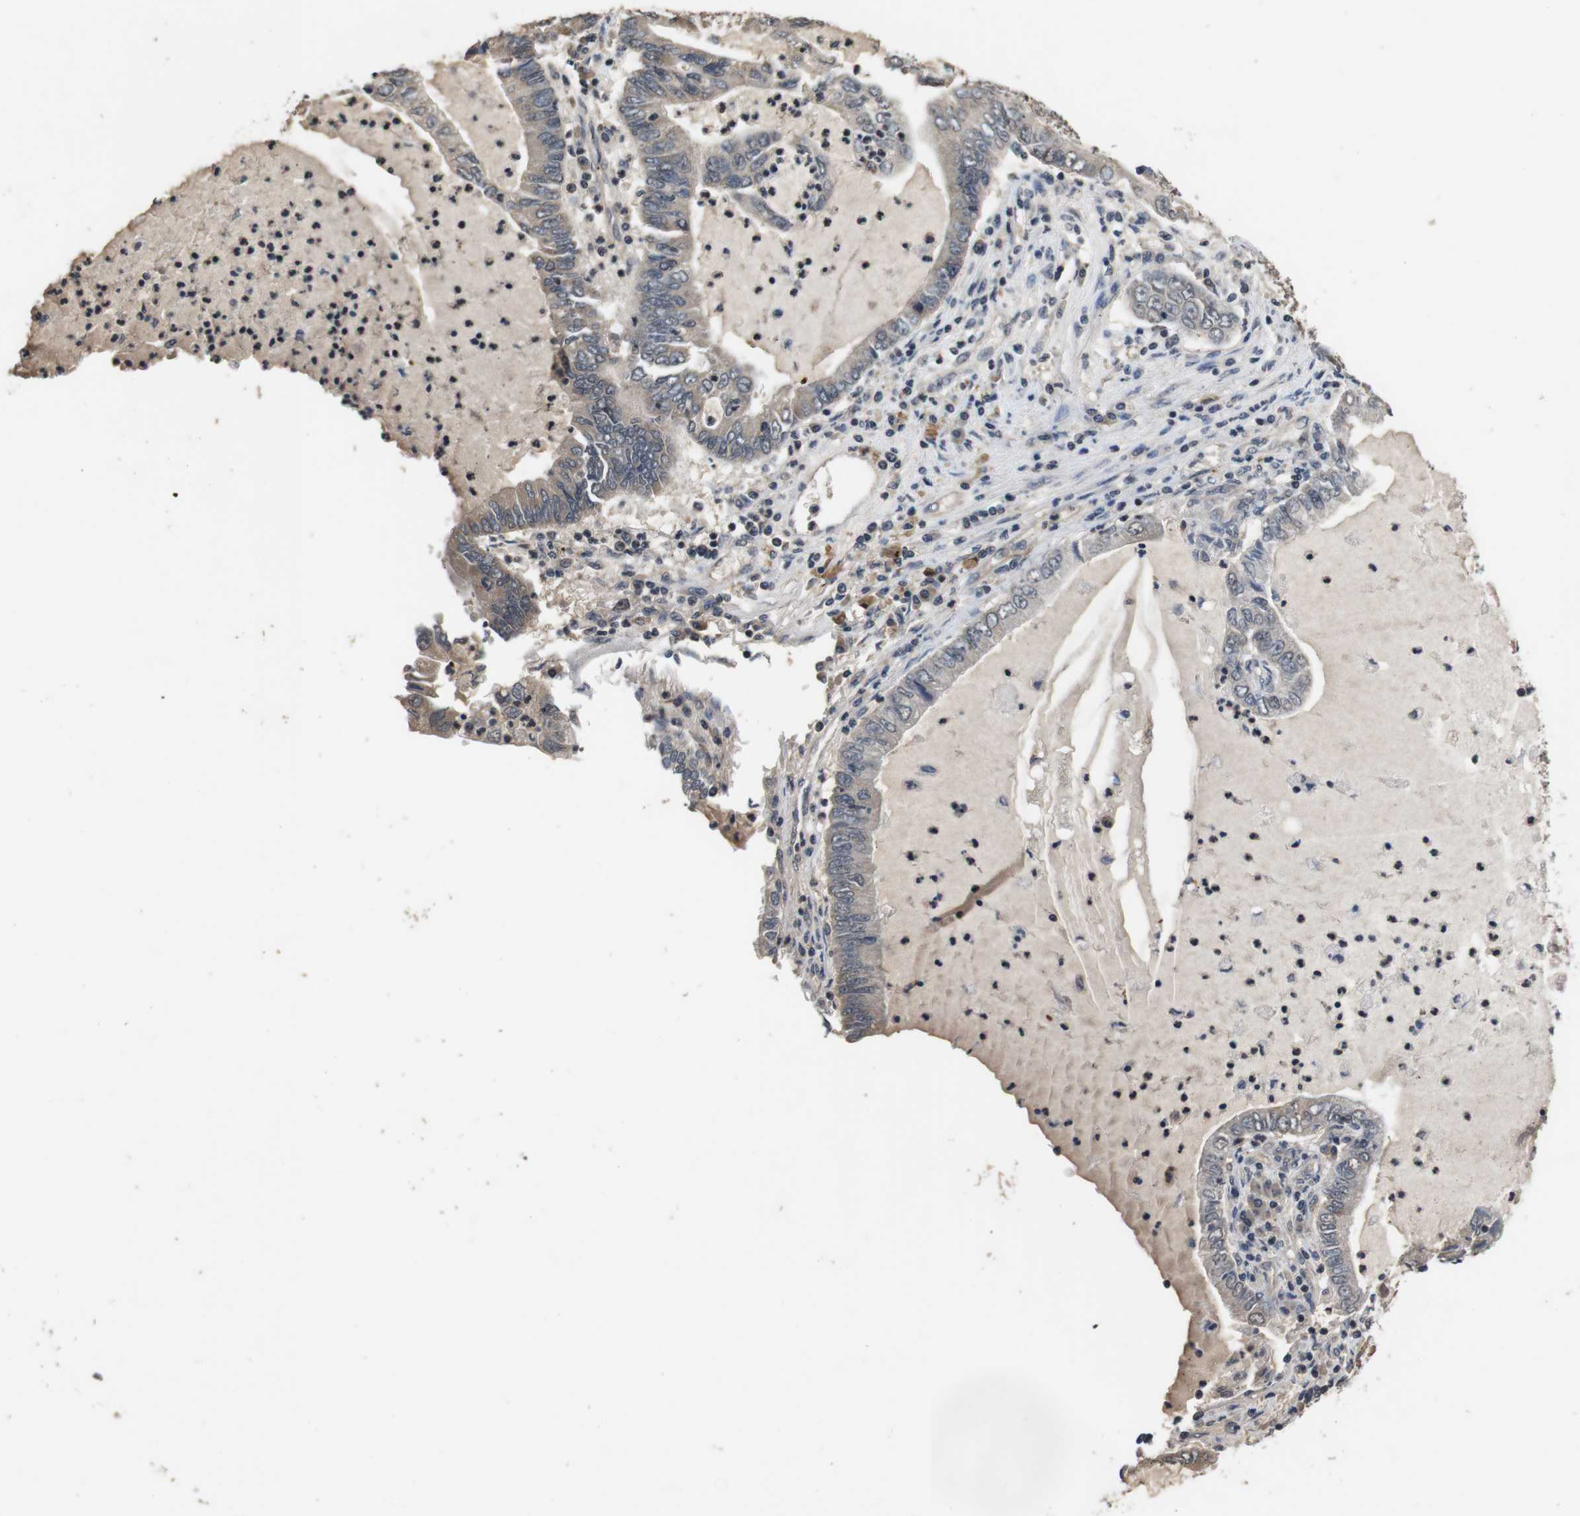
{"staining": {"intensity": "weak", "quantity": "25%-75%", "location": "cytoplasmic/membranous"}, "tissue": "lung cancer", "cell_type": "Tumor cells", "image_type": "cancer", "snomed": [{"axis": "morphology", "description": "Adenocarcinoma, NOS"}, {"axis": "topography", "description": "Lung"}], "caption": "Human adenocarcinoma (lung) stained for a protein (brown) exhibits weak cytoplasmic/membranous positive positivity in approximately 25%-75% of tumor cells.", "gene": "FADD", "patient": {"sex": "female", "age": 51}}